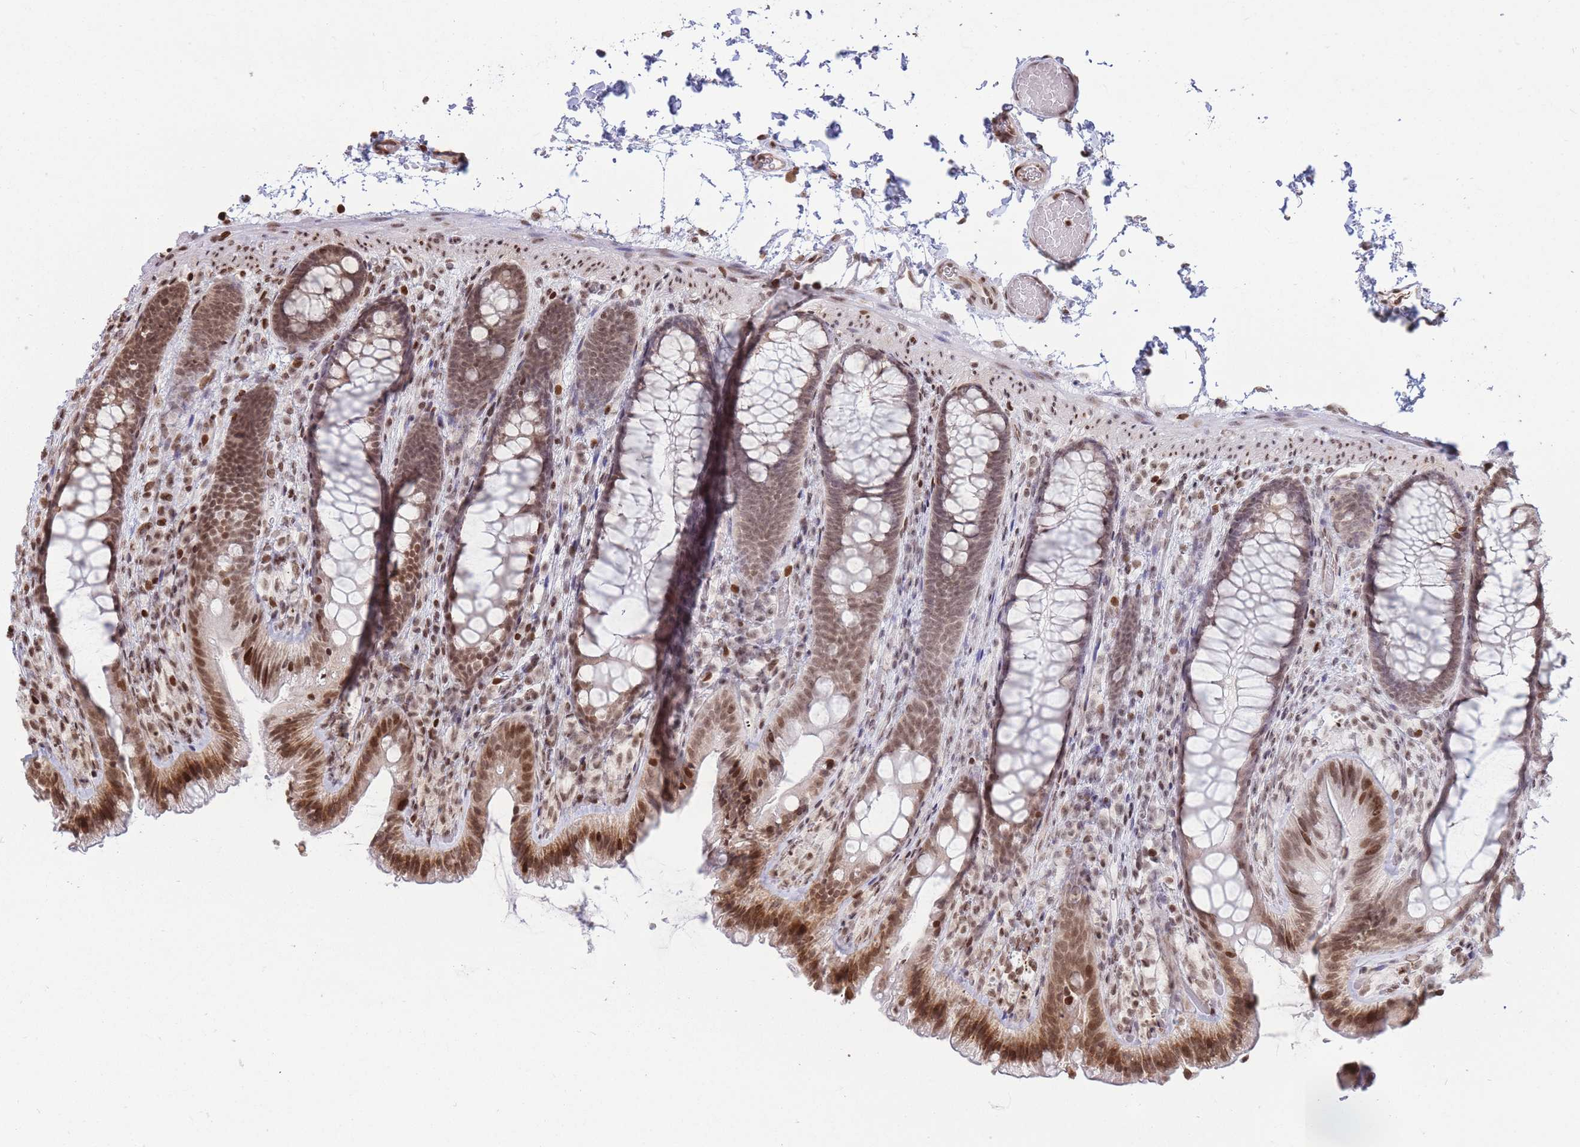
{"staining": {"intensity": "moderate", "quantity": ">75%", "location": "nuclear"}, "tissue": "colon", "cell_type": "Endothelial cells", "image_type": "normal", "snomed": [{"axis": "morphology", "description": "Normal tissue, NOS"}, {"axis": "topography", "description": "Colon"}], "caption": "Endothelial cells display medium levels of moderate nuclear positivity in about >75% of cells in unremarkable colon.", "gene": "SHISAL1", "patient": {"sex": "male", "age": 46}}